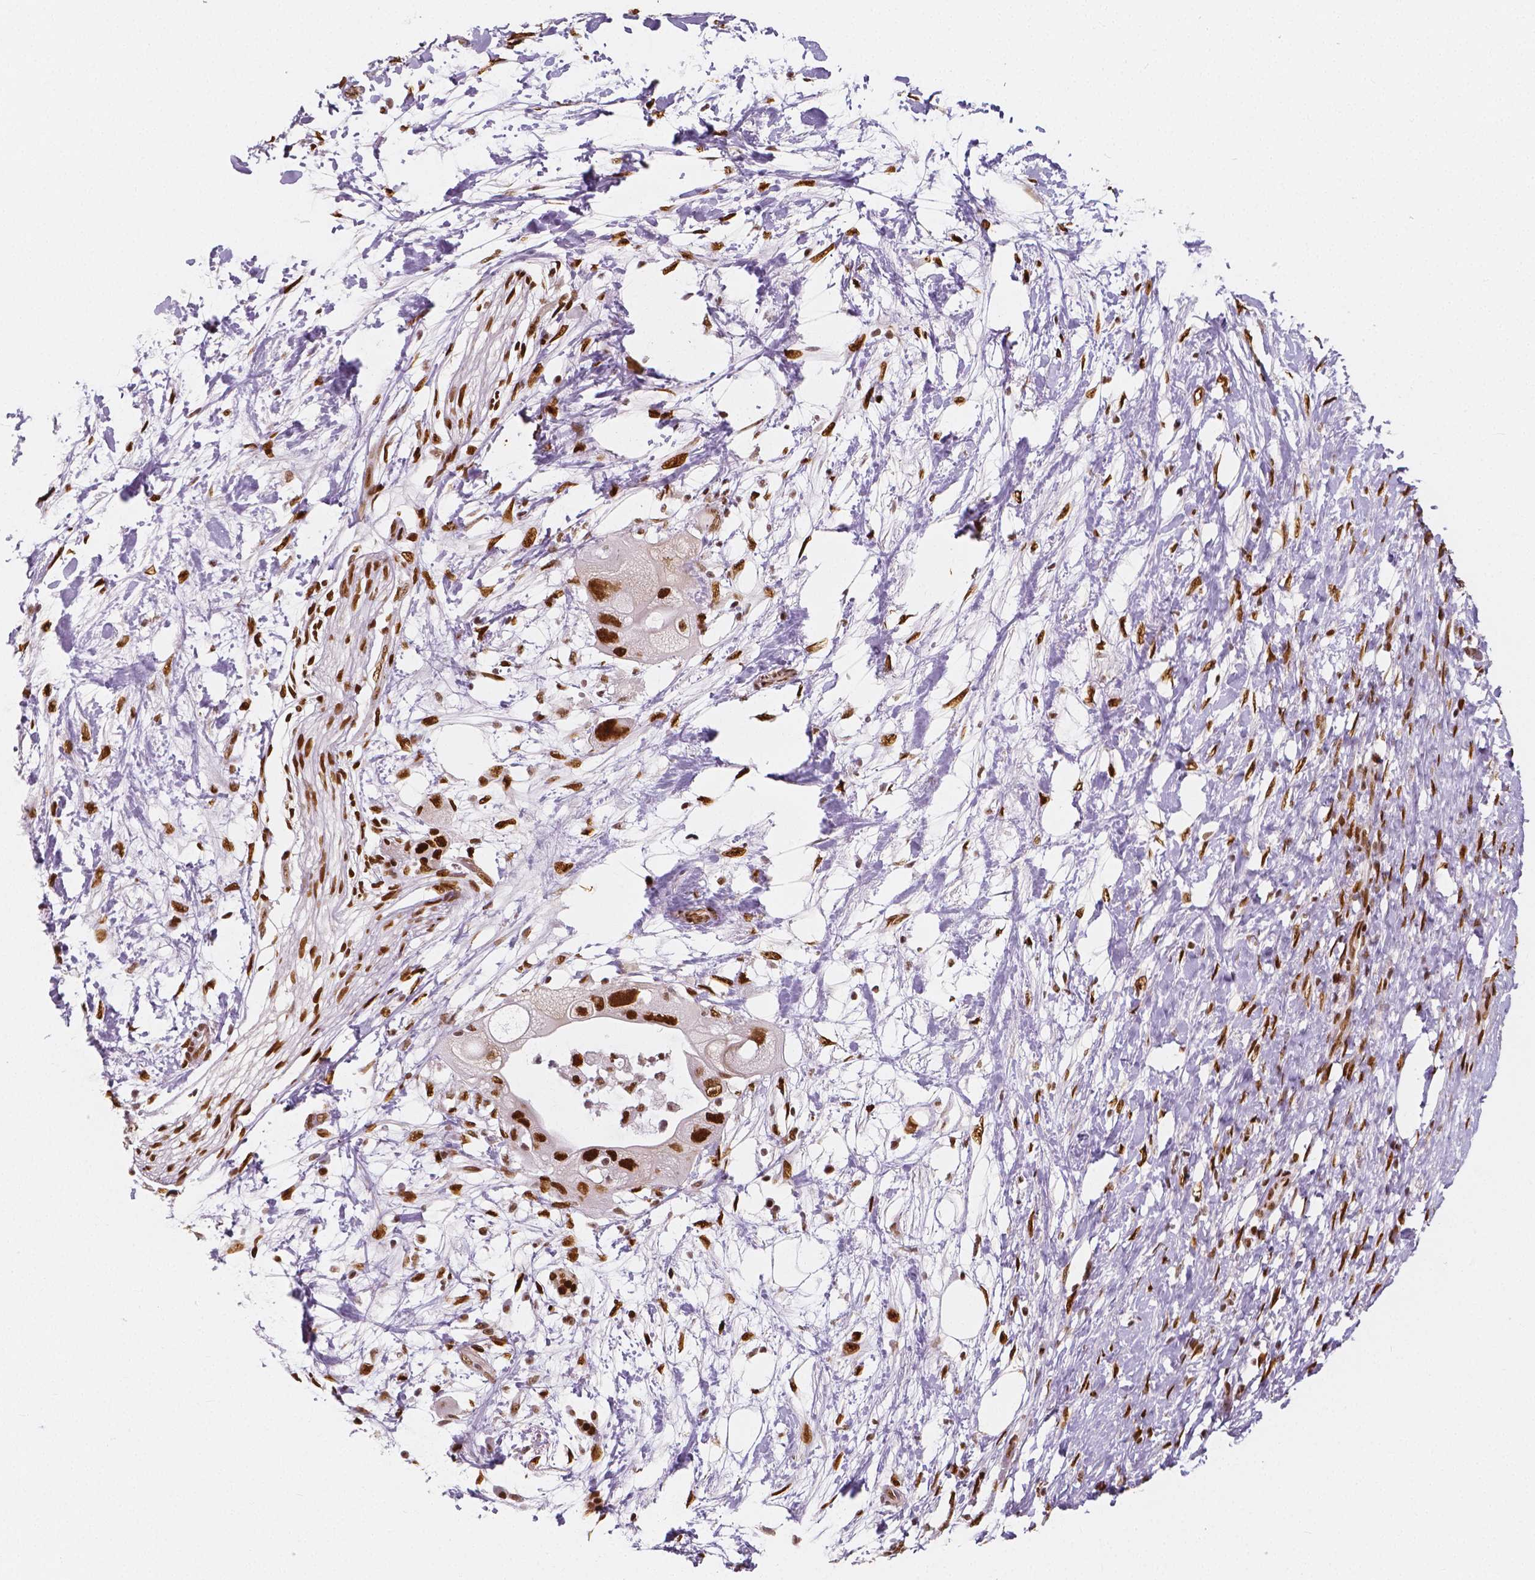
{"staining": {"intensity": "strong", "quantity": ">75%", "location": "nuclear"}, "tissue": "pancreatic cancer", "cell_type": "Tumor cells", "image_type": "cancer", "snomed": [{"axis": "morphology", "description": "Adenocarcinoma, NOS"}, {"axis": "topography", "description": "Pancreas"}], "caption": "The histopathology image displays immunohistochemical staining of pancreatic cancer. There is strong nuclear positivity is present in about >75% of tumor cells.", "gene": "NUCKS1", "patient": {"sex": "female", "age": 72}}